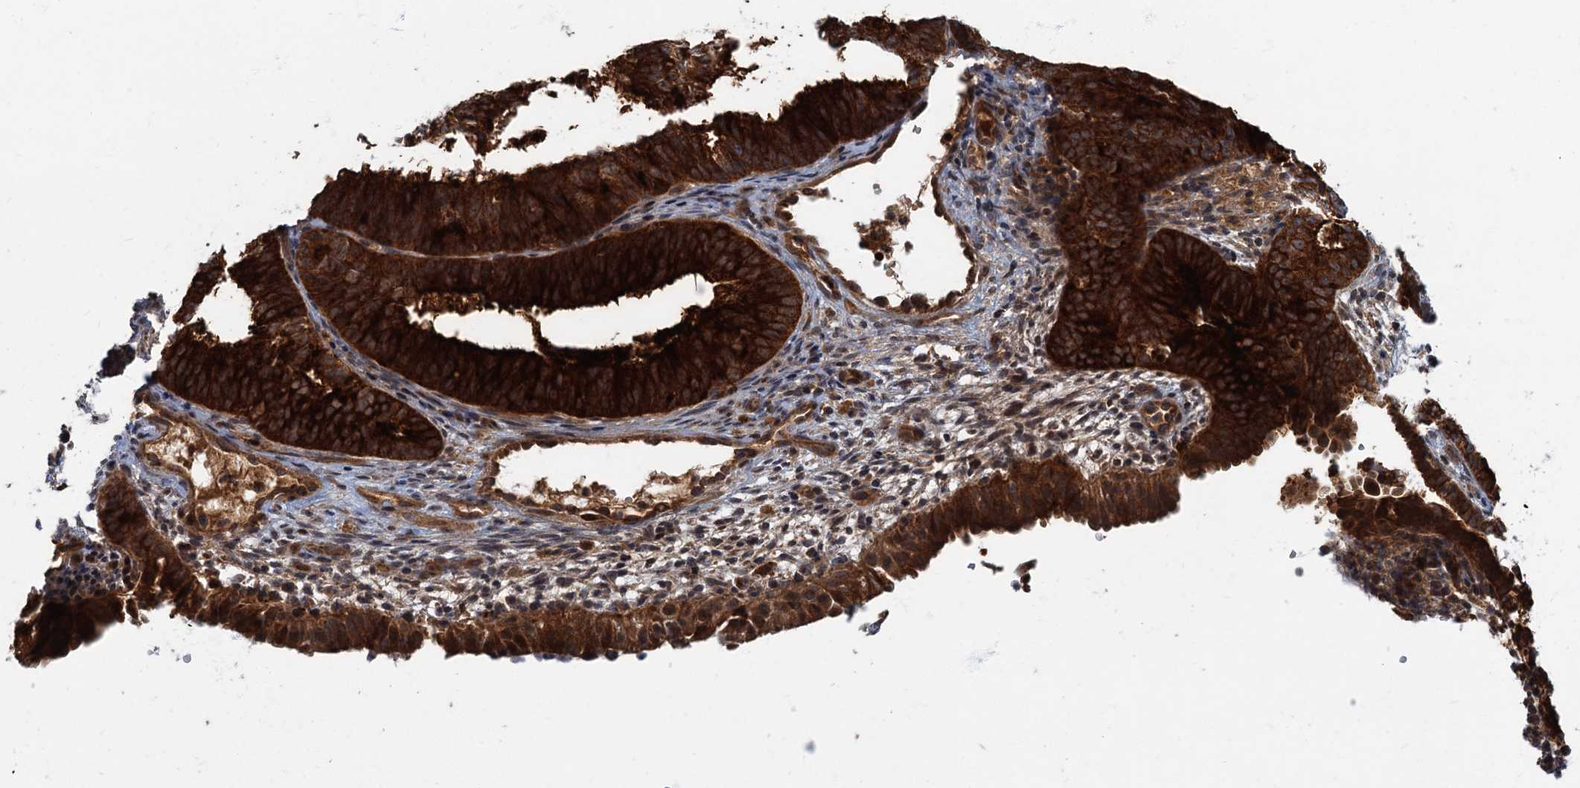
{"staining": {"intensity": "strong", "quantity": ">75%", "location": "cytoplasmic/membranous"}, "tissue": "endometrial cancer", "cell_type": "Tumor cells", "image_type": "cancer", "snomed": [{"axis": "morphology", "description": "Adenocarcinoma, NOS"}, {"axis": "topography", "description": "Endometrium"}], "caption": "Immunohistochemical staining of human adenocarcinoma (endometrial) demonstrates high levels of strong cytoplasmic/membranous staining in approximately >75% of tumor cells.", "gene": "SLC11A2", "patient": {"sex": "female", "age": 51}}